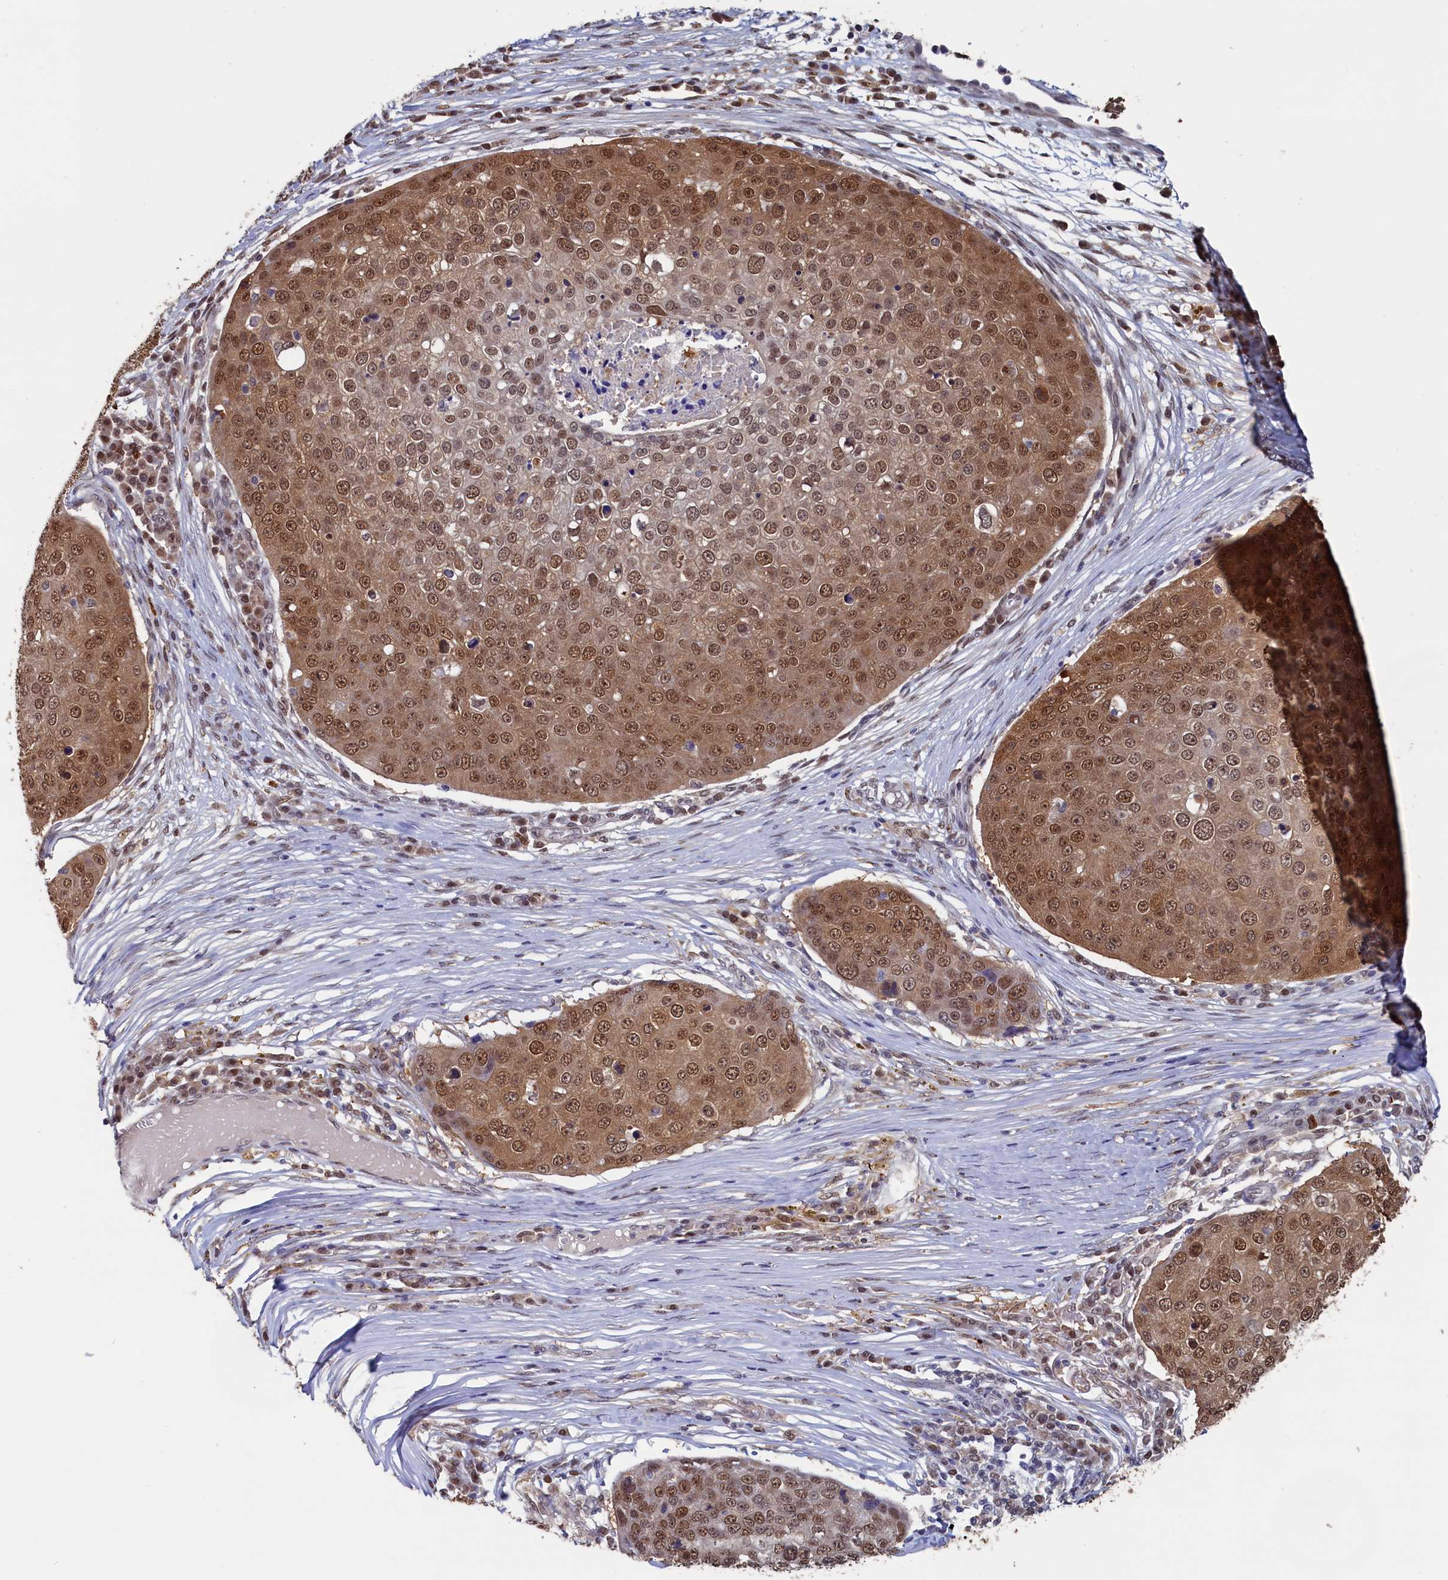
{"staining": {"intensity": "moderate", "quantity": ">75%", "location": "cytoplasmic/membranous,nuclear"}, "tissue": "skin cancer", "cell_type": "Tumor cells", "image_type": "cancer", "snomed": [{"axis": "morphology", "description": "Squamous cell carcinoma, NOS"}, {"axis": "topography", "description": "Skin"}], "caption": "A brown stain highlights moderate cytoplasmic/membranous and nuclear positivity of a protein in human skin cancer tumor cells.", "gene": "AHCY", "patient": {"sex": "male", "age": 71}}